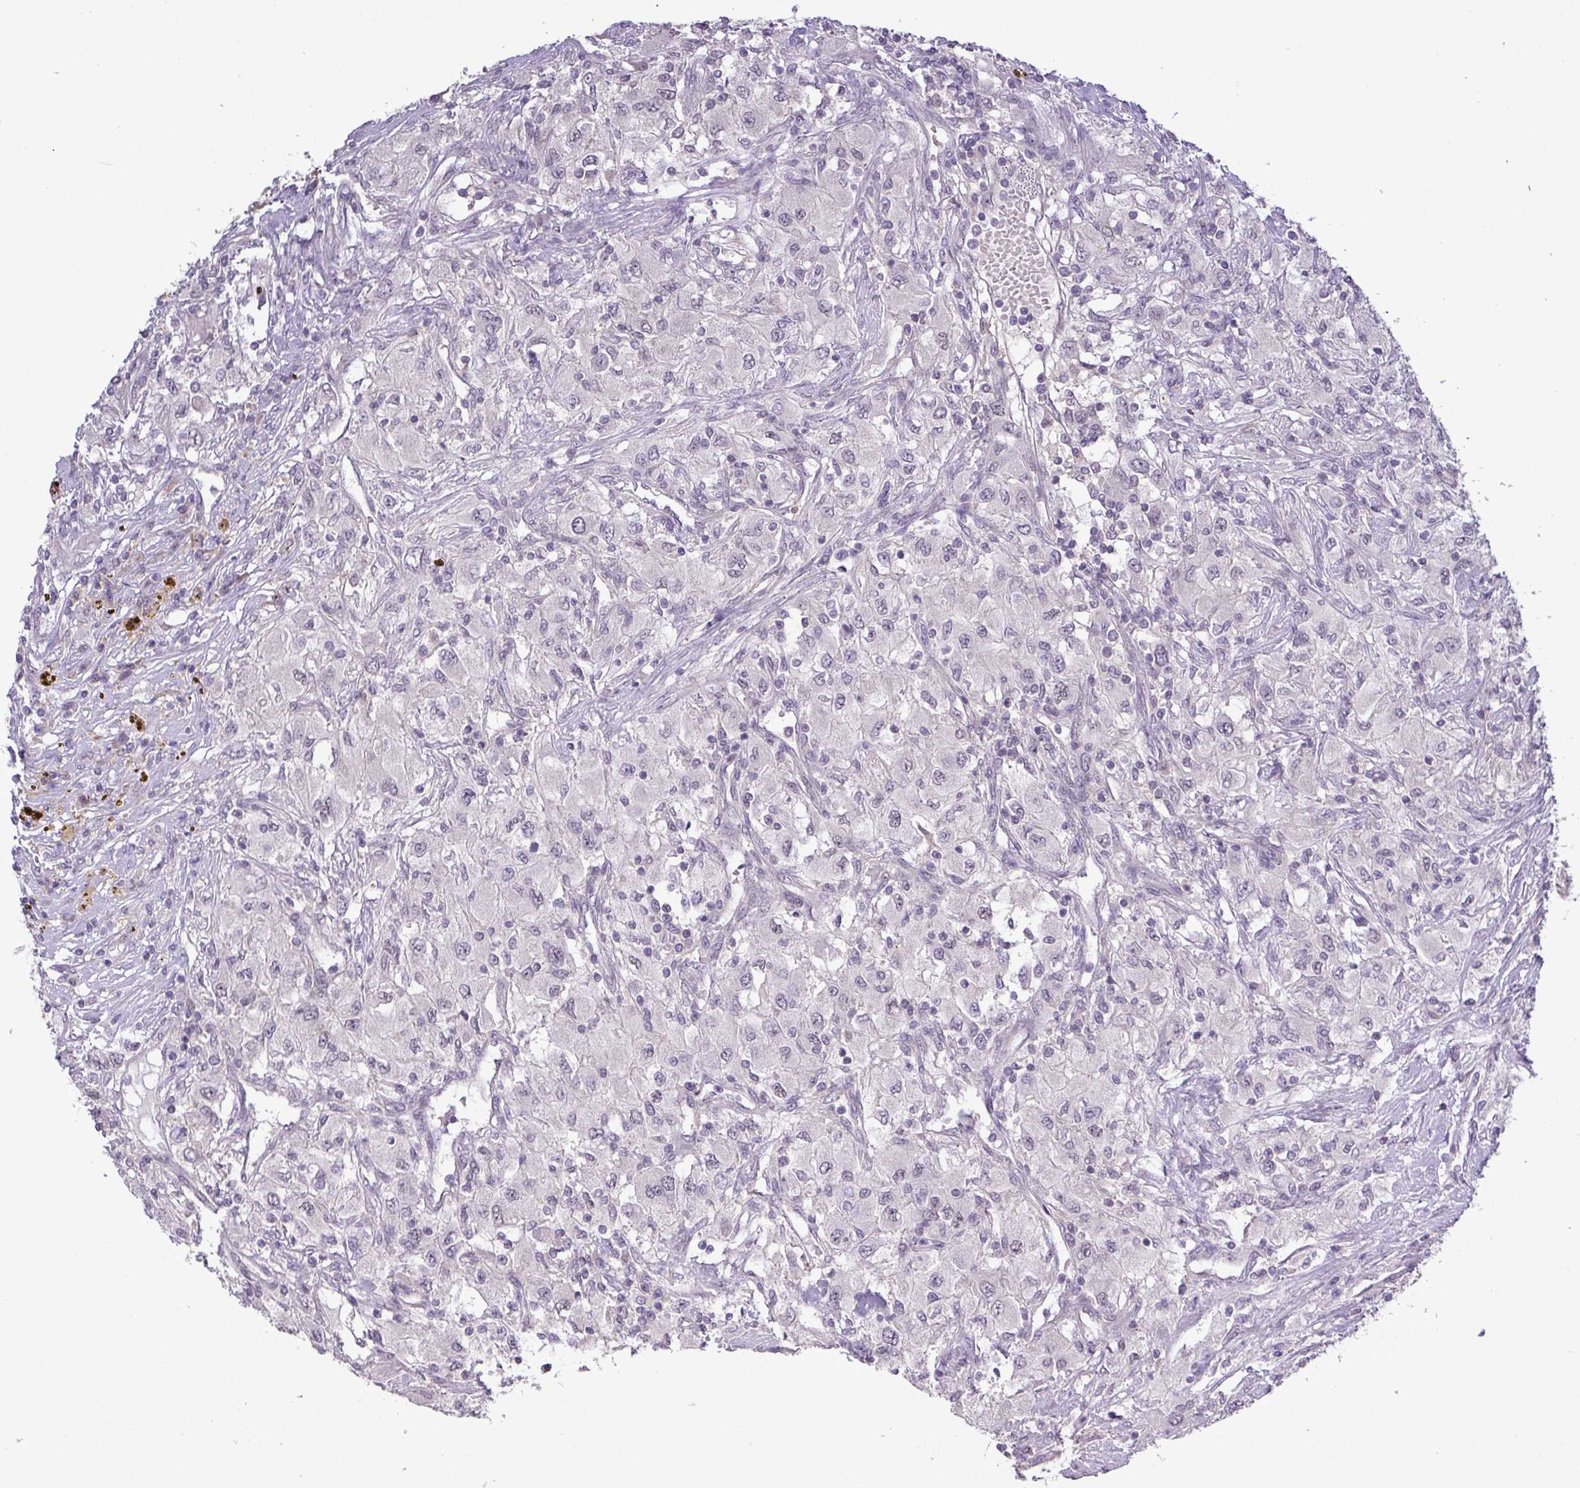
{"staining": {"intensity": "negative", "quantity": "none", "location": "none"}, "tissue": "renal cancer", "cell_type": "Tumor cells", "image_type": "cancer", "snomed": [{"axis": "morphology", "description": "Adenocarcinoma, NOS"}, {"axis": "topography", "description": "Kidney"}], "caption": "This is an immunohistochemistry photomicrograph of human renal cancer. There is no positivity in tumor cells.", "gene": "RIPPLY1", "patient": {"sex": "female", "age": 67}}